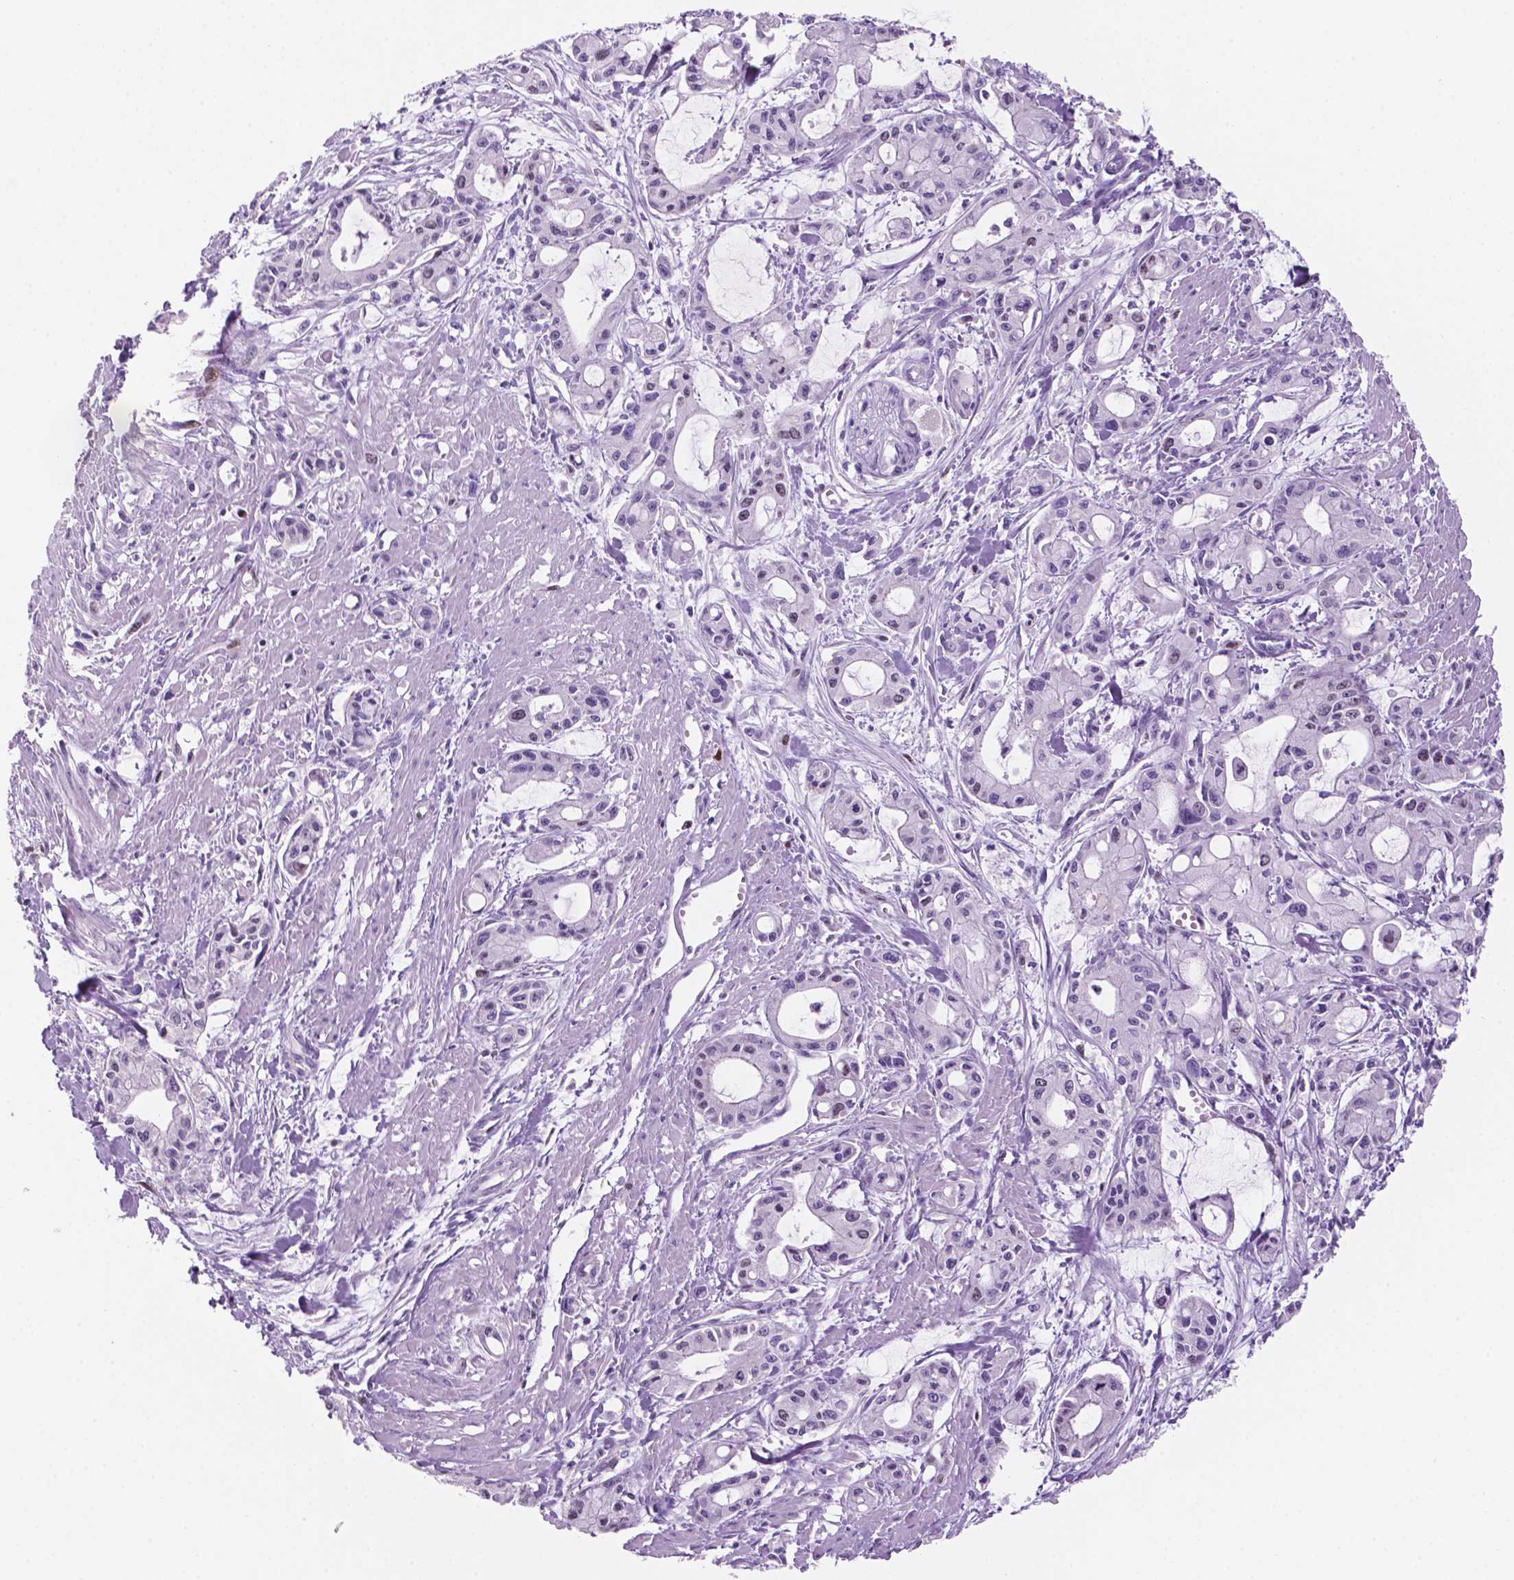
{"staining": {"intensity": "weak", "quantity": "<25%", "location": "nuclear"}, "tissue": "pancreatic cancer", "cell_type": "Tumor cells", "image_type": "cancer", "snomed": [{"axis": "morphology", "description": "Adenocarcinoma, NOS"}, {"axis": "topography", "description": "Pancreas"}], "caption": "Tumor cells are negative for protein expression in human pancreatic cancer (adenocarcinoma).", "gene": "NCAPH2", "patient": {"sex": "male", "age": 48}}